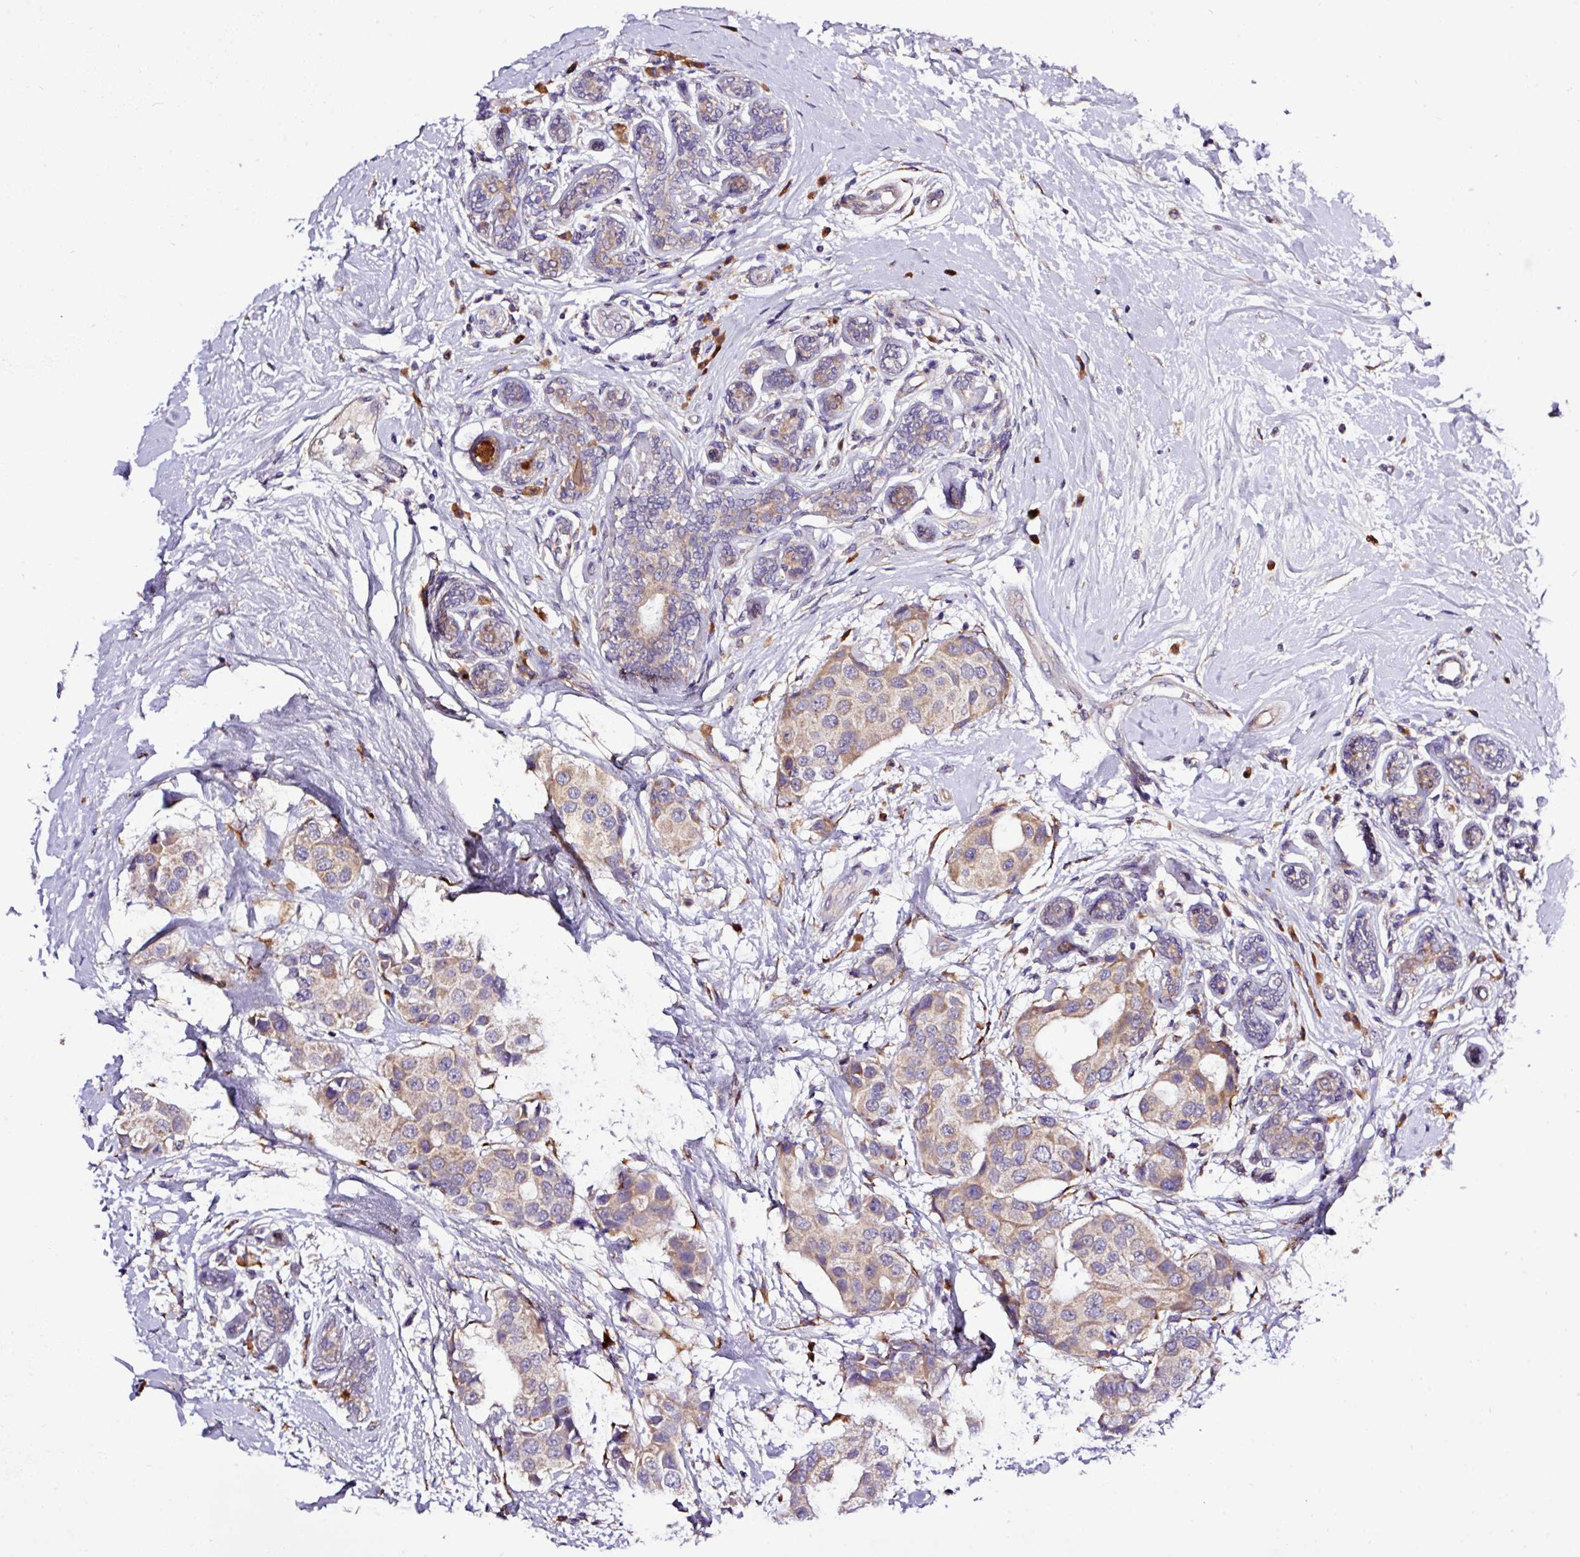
{"staining": {"intensity": "weak", "quantity": "25%-75%", "location": "cytoplasmic/membranous"}, "tissue": "breast cancer", "cell_type": "Tumor cells", "image_type": "cancer", "snomed": [{"axis": "morphology", "description": "Normal tissue, NOS"}, {"axis": "morphology", "description": "Duct carcinoma"}, {"axis": "topography", "description": "Breast"}], "caption": "Weak cytoplasmic/membranous staining is present in approximately 25%-75% of tumor cells in breast cancer. (DAB (3,3'-diaminobenzidine) IHC, brown staining for protein, blue staining for nuclei).", "gene": "TM2D2", "patient": {"sex": "female", "age": 39}}